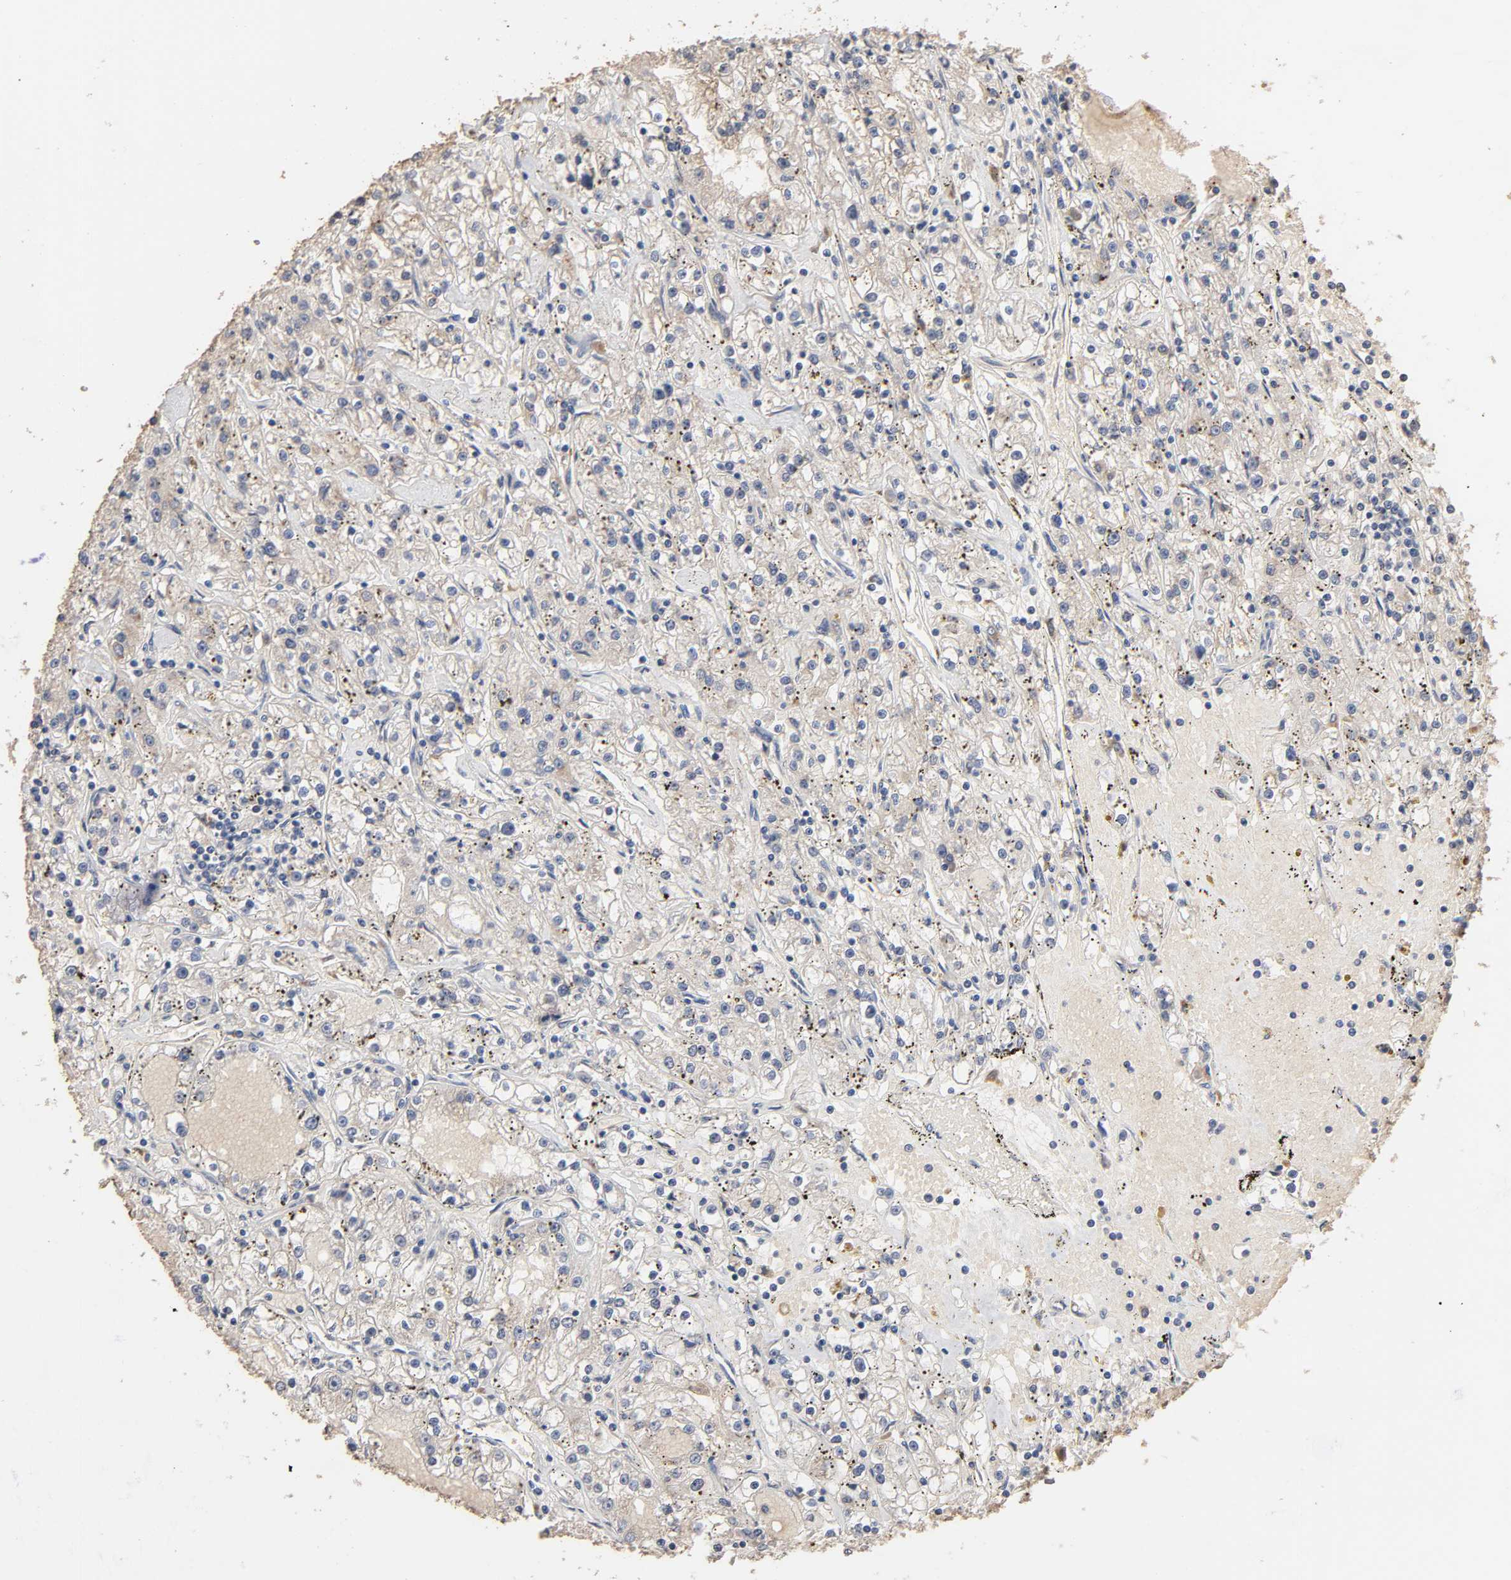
{"staining": {"intensity": "weak", "quantity": "<25%", "location": "cytoplasmic/membranous"}, "tissue": "renal cancer", "cell_type": "Tumor cells", "image_type": "cancer", "snomed": [{"axis": "morphology", "description": "Adenocarcinoma, NOS"}, {"axis": "topography", "description": "Kidney"}], "caption": "An image of renal cancer (adenocarcinoma) stained for a protein displays no brown staining in tumor cells.", "gene": "EIF4G2", "patient": {"sex": "male", "age": 56}}